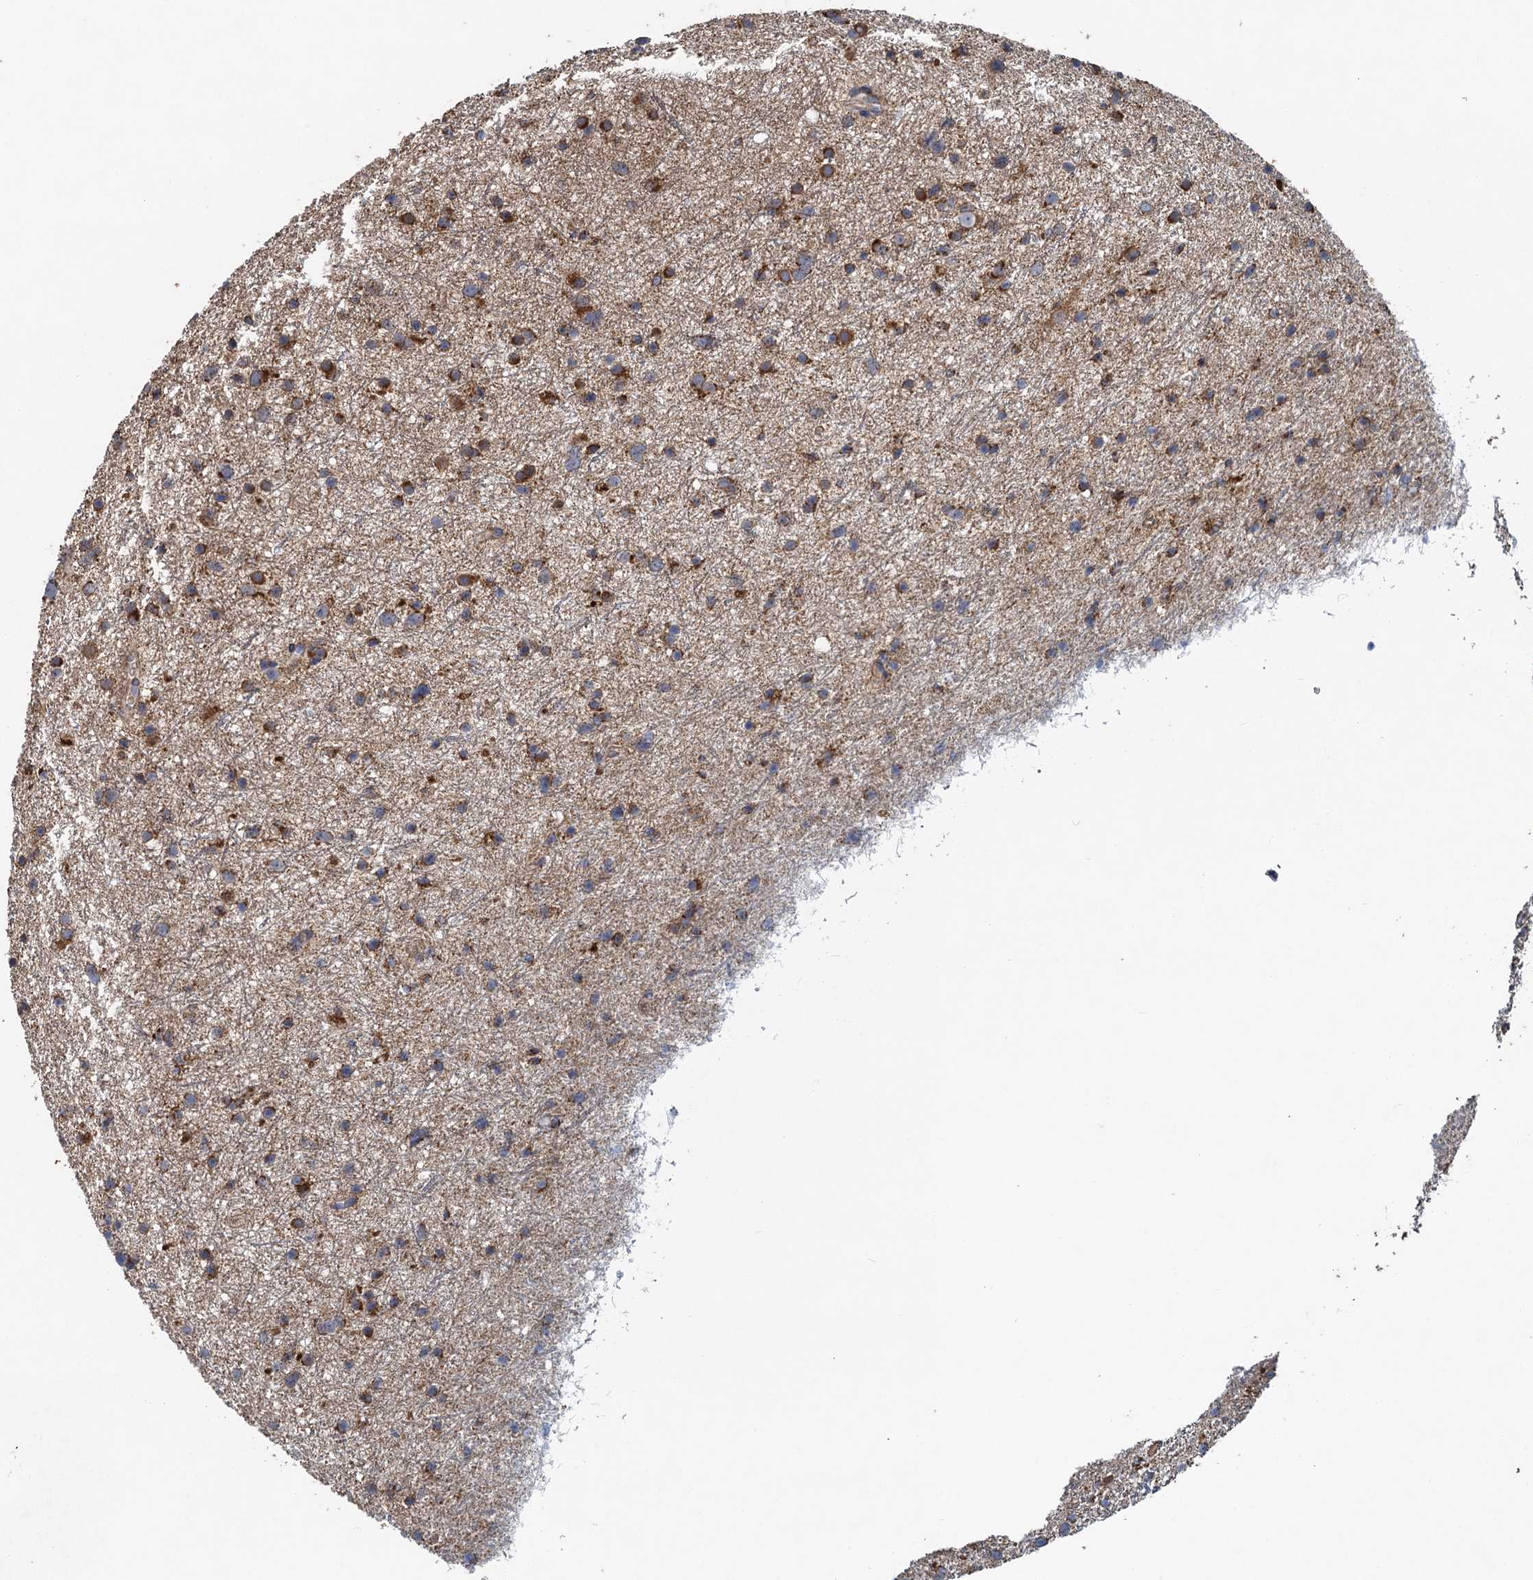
{"staining": {"intensity": "strong", "quantity": "25%-75%", "location": "cytoplasmic/membranous"}, "tissue": "glioma", "cell_type": "Tumor cells", "image_type": "cancer", "snomed": [{"axis": "morphology", "description": "Glioma, malignant, Low grade"}, {"axis": "topography", "description": "Cerebral cortex"}], "caption": "Immunohistochemical staining of human glioma demonstrates strong cytoplasmic/membranous protein staining in about 25%-75% of tumor cells.", "gene": "BCS1L", "patient": {"sex": "female", "age": 39}}